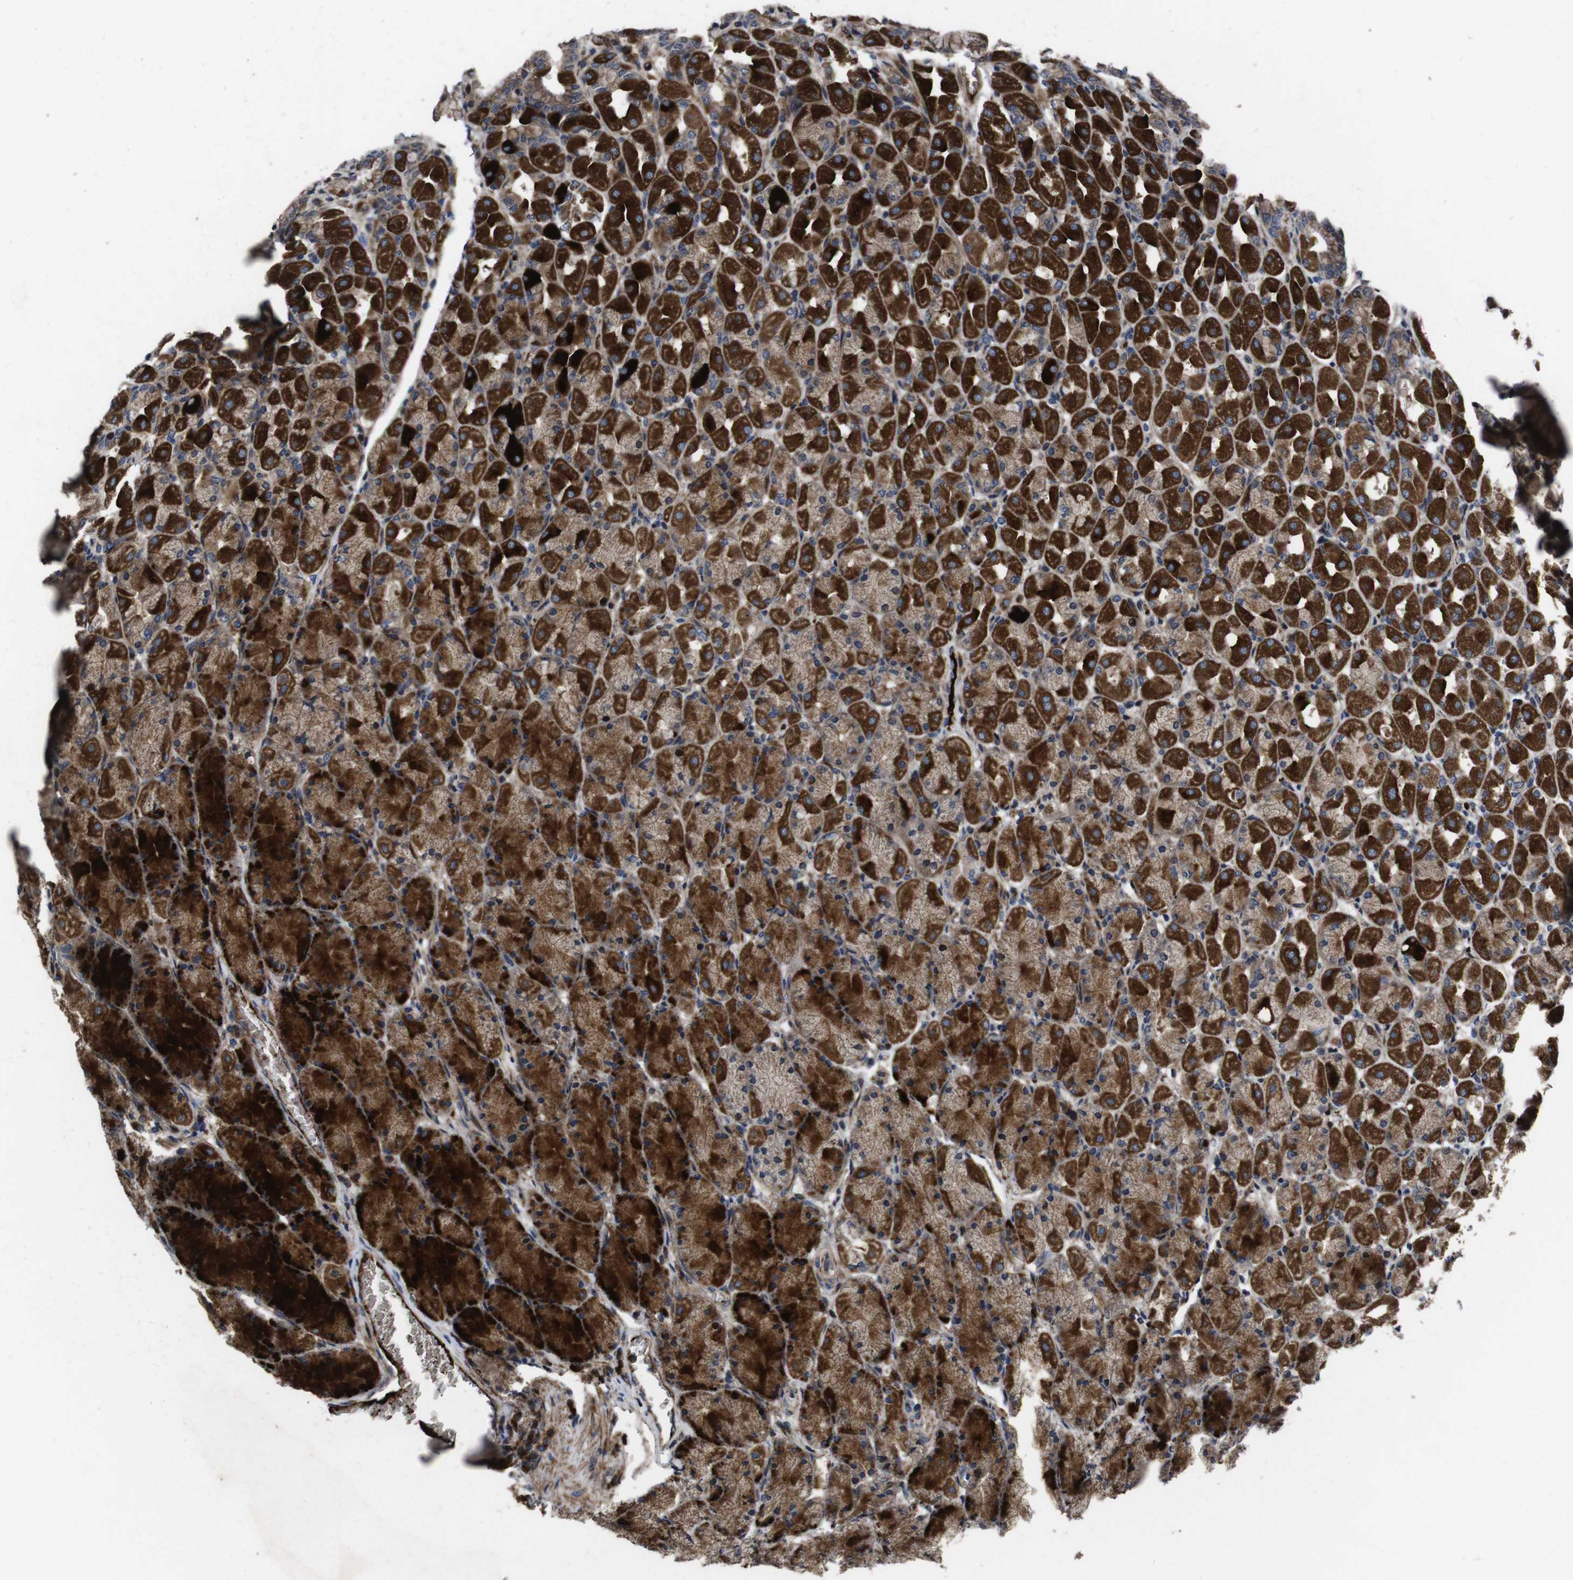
{"staining": {"intensity": "strong", "quantity": ">75%", "location": "cytoplasmic/membranous"}, "tissue": "stomach", "cell_type": "Glandular cells", "image_type": "normal", "snomed": [{"axis": "morphology", "description": "Normal tissue, NOS"}, {"axis": "topography", "description": "Stomach, upper"}], "caption": "Immunohistochemistry (IHC) staining of benign stomach, which reveals high levels of strong cytoplasmic/membranous positivity in about >75% of glandular cells indicating strong cytoplasmic/membranous protein positivity. The staining was performed using DAB (3,3'-diaminobenzidine) (brown) for protein detection and nuclei were counterstained in hematoxylin (blue).", "gene": "SMYD3", "patient": {"sex": "female", "age": 56}}